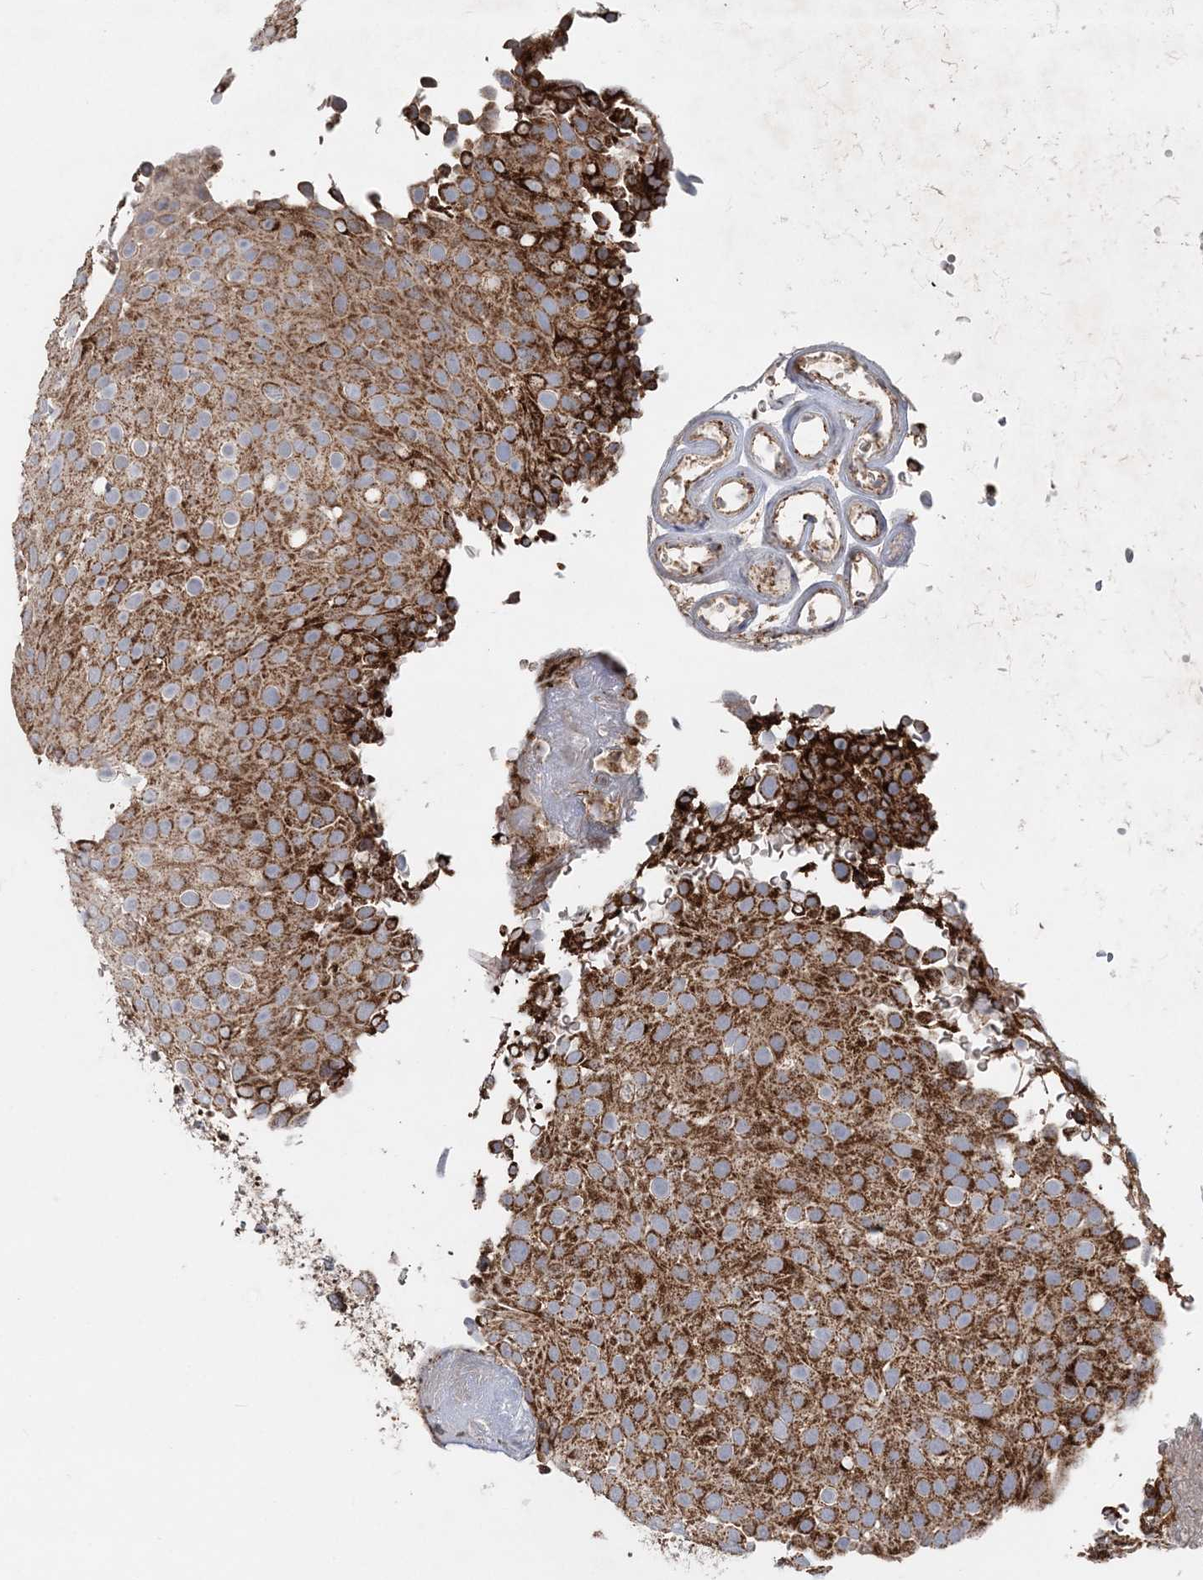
{"staining": {"intensity": "strong", "quantity": ">75%", "location": "cytoplasmic/membranous"}, "tissue": "urothelial cancer", "cell_type": "Tumor cells", "image_type": "cancer", "snomed": [{"axis": "morphology", "description": "Urothelial carcinoma, Low grade"}, {"axis": "topography", "description": "Urinary bladder"}], "caption": "Tumor cells exhibit strong cytoplasmic/membranous positivity in about >75% of cells in urothelial cancer.", "gene": "LRPPRC", "patient": {"sex": "male", "age": 78}}